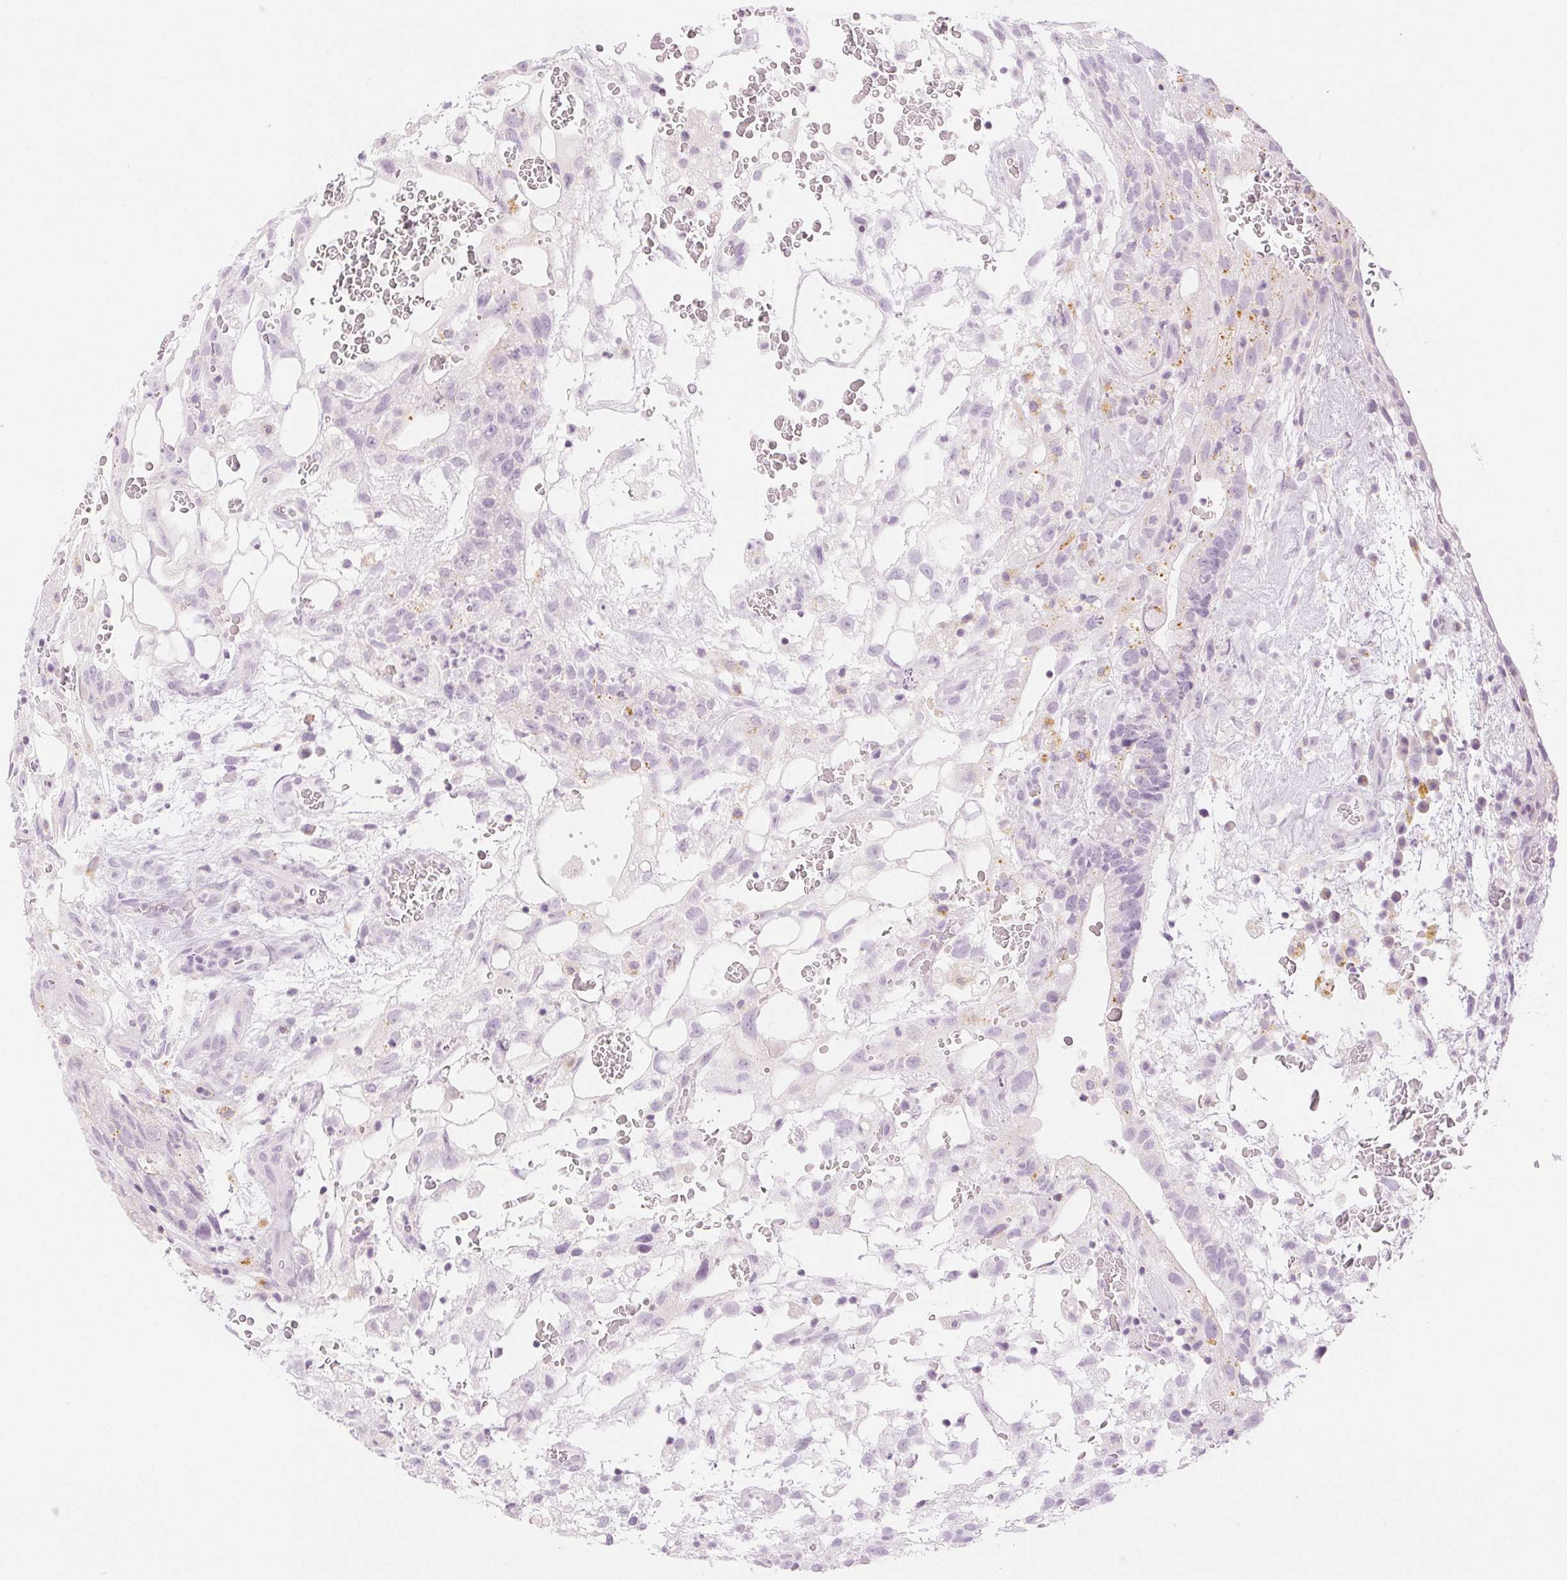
{"staining": {"intensity": "negative", "quantity": "none", "location": "none"}, "tissue": "testis cancer", "cell_type": "Tumor cells", "image_type": "cancer", "snomed": [{"axis": "morphology", "description": "Normal tissue, NOS"}, {"axis": "morphology", "description": "Carcinoma, Embryonal, NOS"}, {"axis": "topography", "description": "Testis"}], "caption": "Tumor cells are negative for brown protein staining in testis embryonal carcinoma.", "gene": "SLC5A2", "patient": {"sex": "male", "age": 32}}